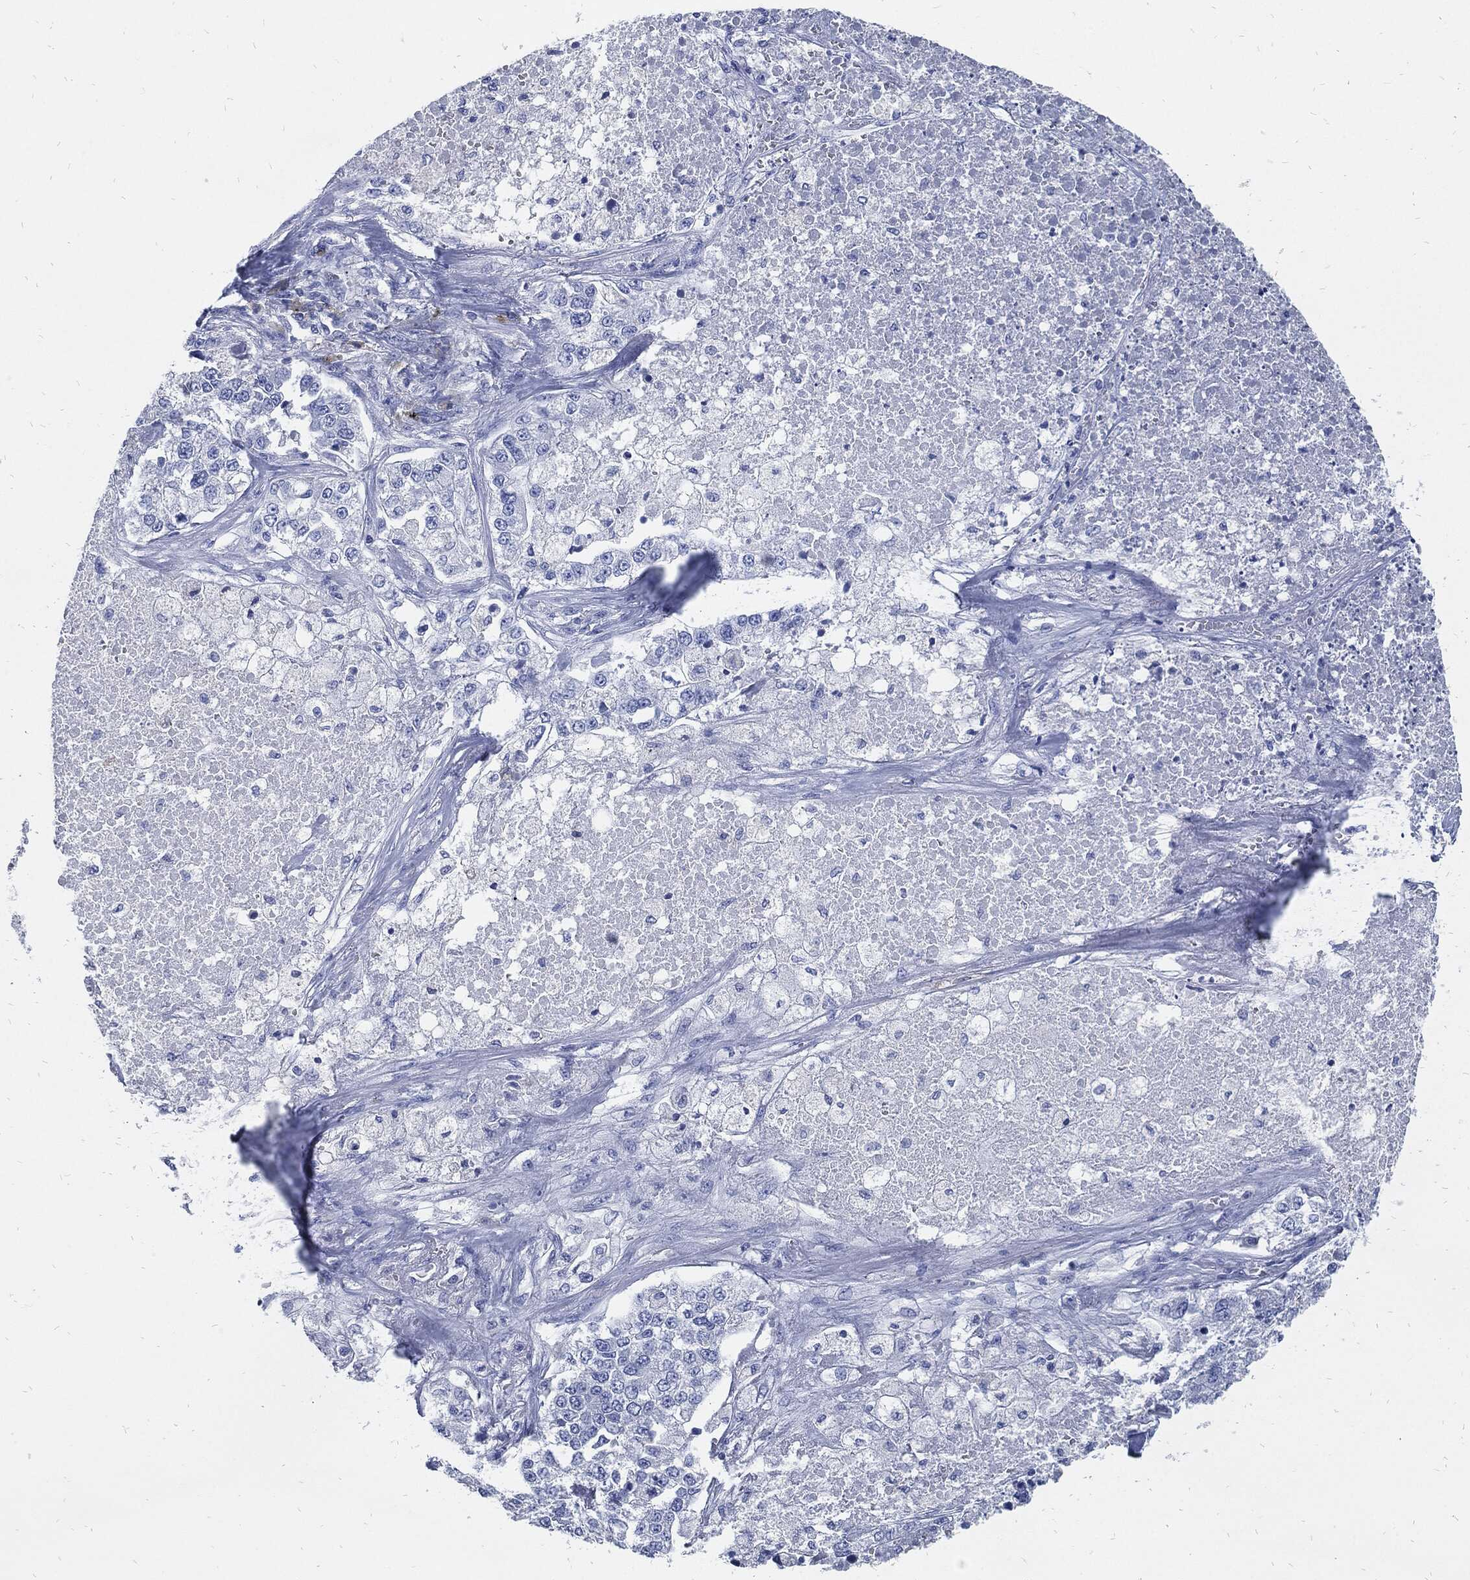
{"staining": {"intensity": "negative", "quantity": "none", "location": "none"}, "tissue": "lung cancer", "cell_type": "Tumor cells", "image_type": "cancer", "snomed": [{"axis": "morphology", "description": "Adenocarcinoma, NOS"}, {"axis": "topography", "description": "Lung"}], "caption": "Tumor cells show no significant expression in lung cancer (adenocarcinoma).", "gene": "FABP4", "patient": {"sex": "male", "age": 49}}